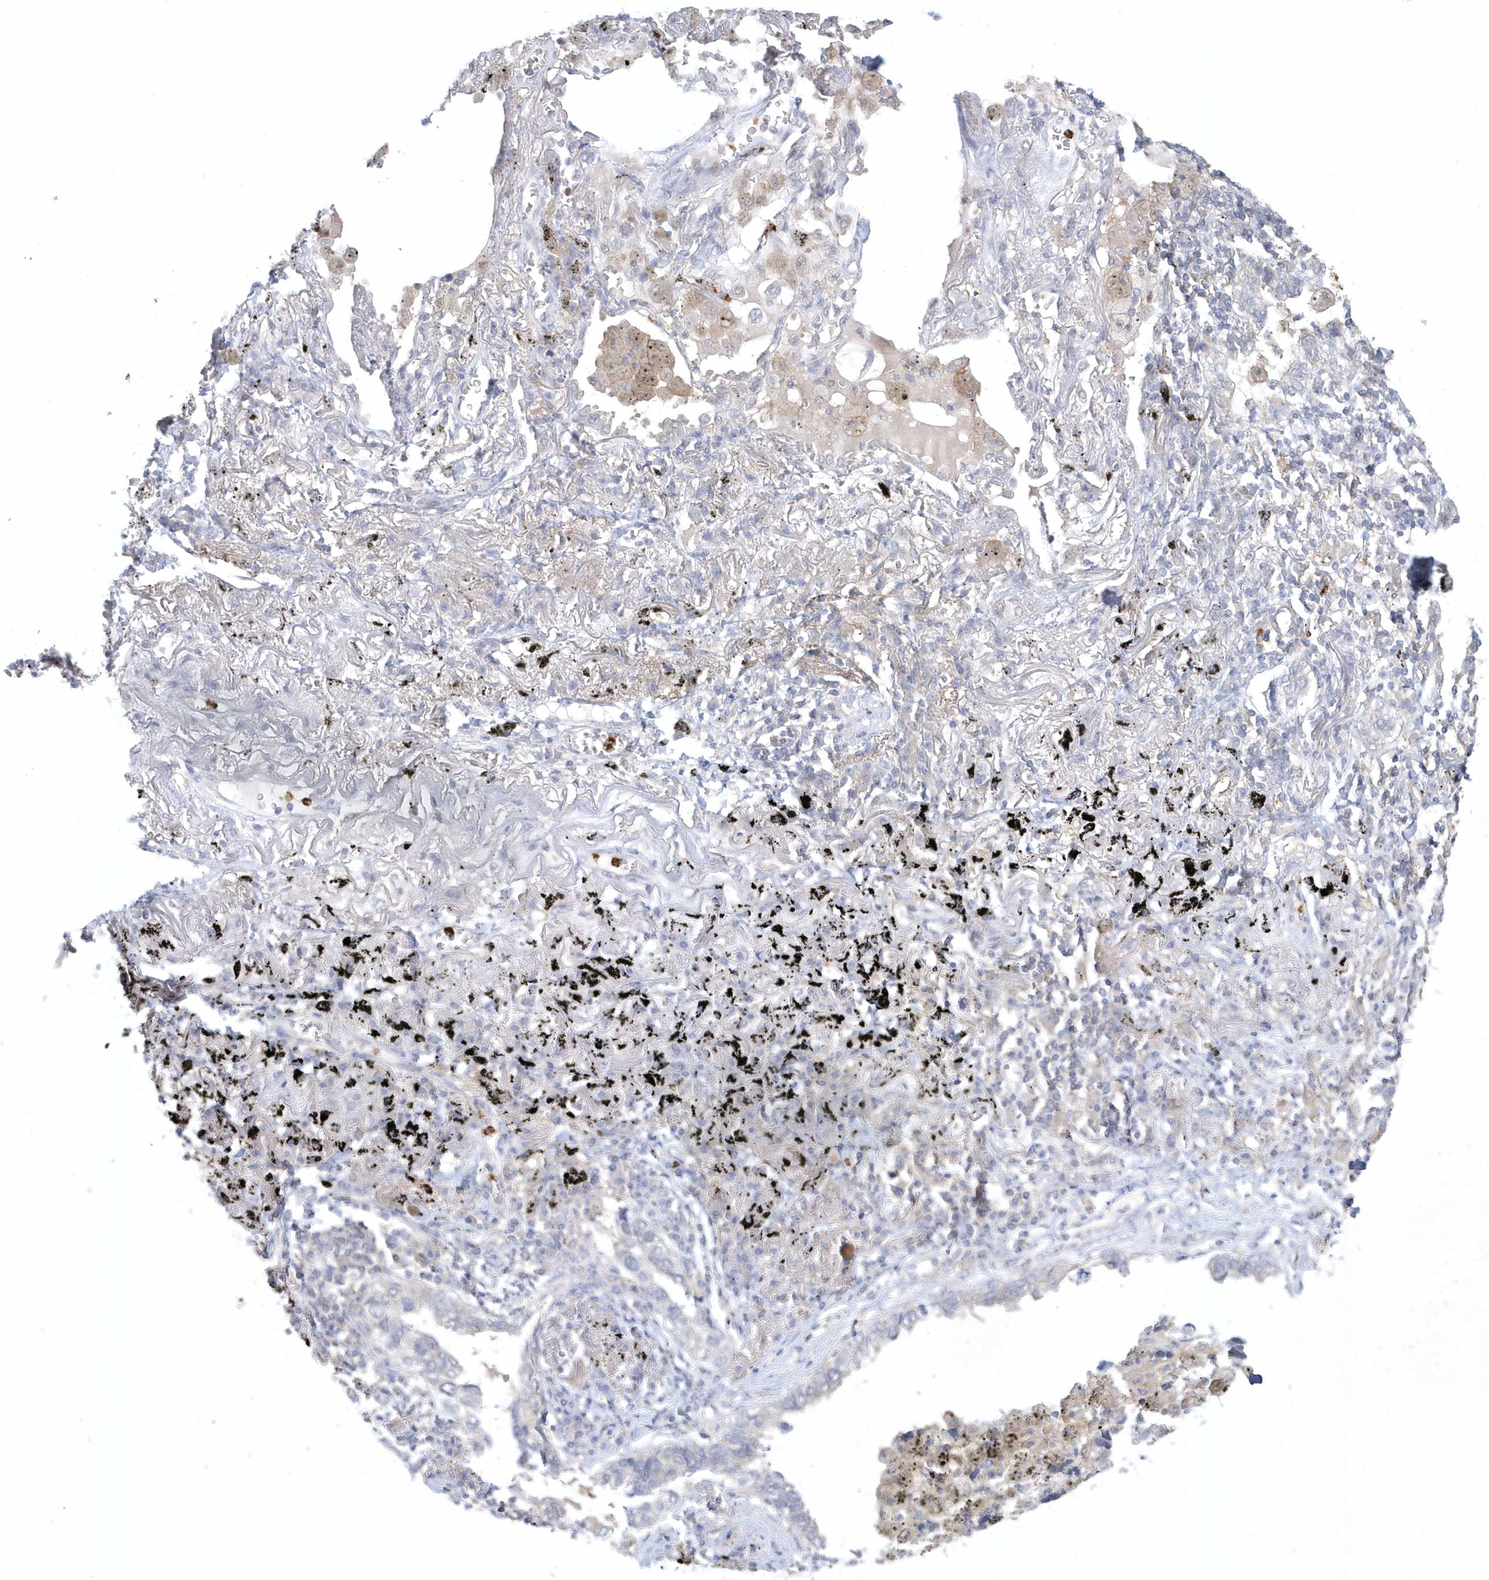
{"staining": {"intensity": "negative", "quantity": "none", "location": "none"}, "tissue": "lung cancer", "cell_type": "Tumor cells", "image_type": "cancer", "snomed": [{"axis": "morphology", "description": "Adenocarcinoma, NOS"}, {"axis": "topography", "description": "Lung"}], "caption": "A high-resolution micrograph shows immunohistochemistry (IHC) staining of lung adenocarcinoma, which exhibits no significant staining in tumor cells. (Immunohistochemistry (ihc), brightfield microscopy, high magnification).", "gene": "RNF7", "patient": {"sex": "male", "age": 65}}